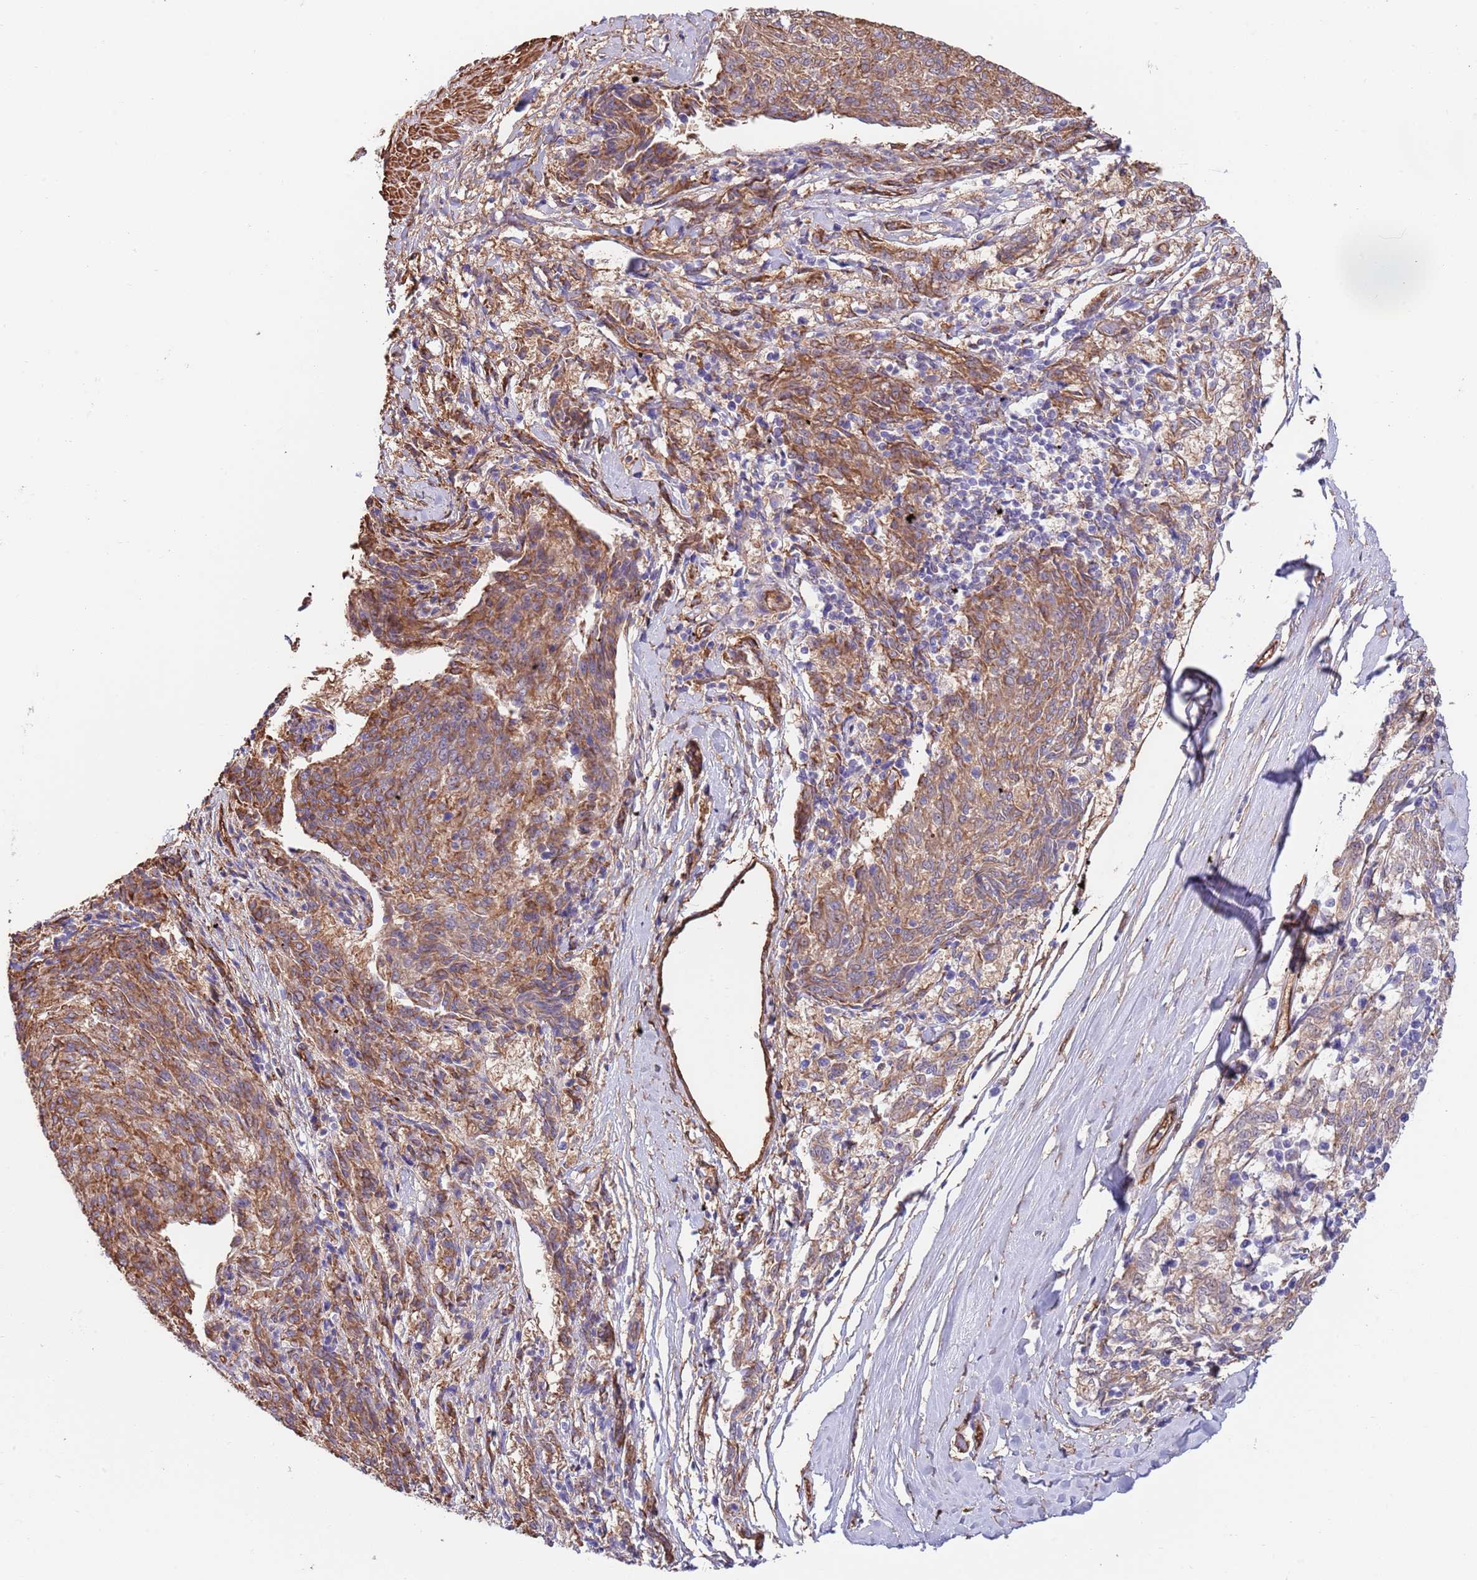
{"staining": {"intensity": "moderate", "quantity": ">75%", "location": "cytoplasmic/membranous"}, "tissue": "melanoma", "cell_type": "Tumor cells", "image_type": "cancer", "snomed": [{"axis": "morphology", "description": "Malignant melanoma, NOS"}, {"axis": "topography", "description": "Skin"}], "caption": "Immunohistochemistry (DAB (3,3'-diaminobenzidine)) staining of malignant melanoma displays moderate cytoplasmic/membranous protein positivity in approximately >75% of tumor cells. Nuclei are stained in blue.", "gene": "BPNT1", "patient": {"sex": "female", "age": 72}}